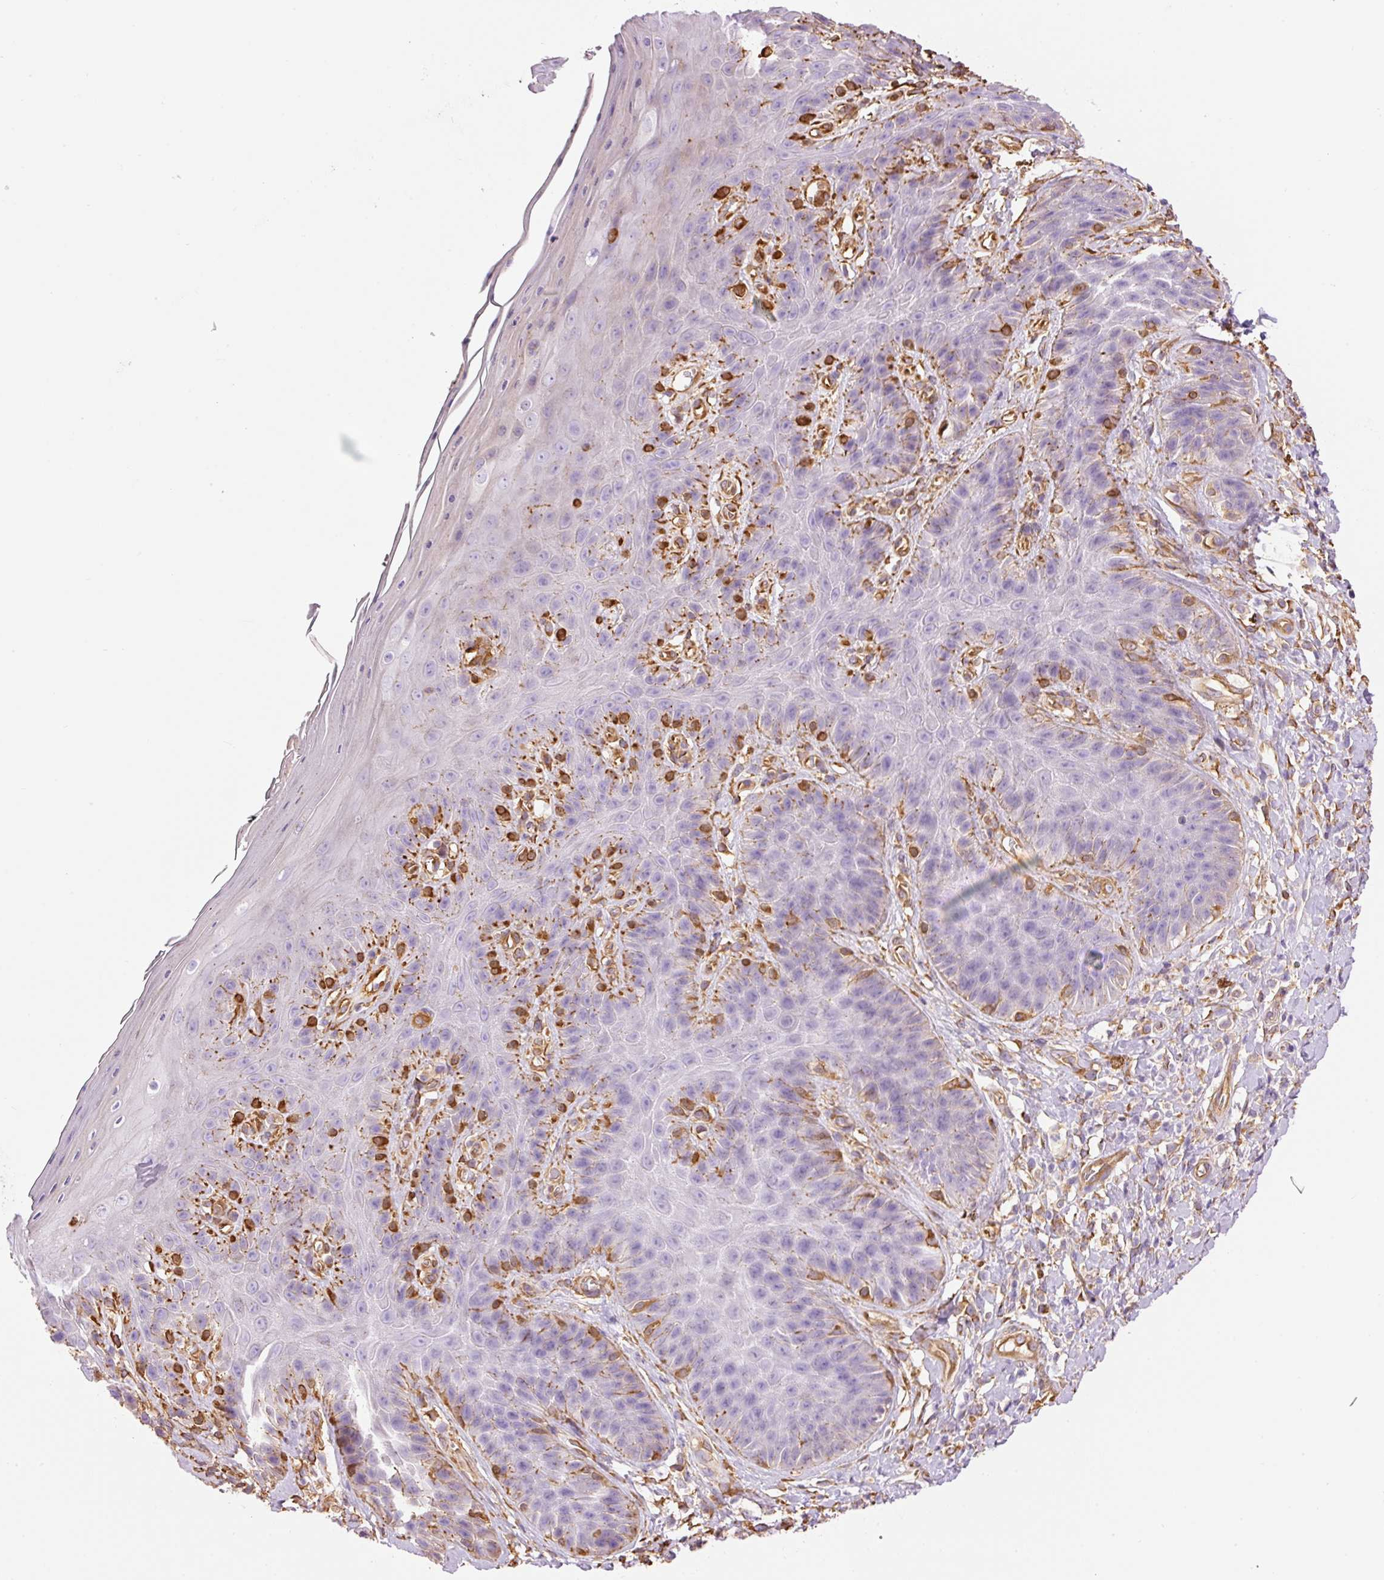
{"staining": {"intensity": "negative", "quantity": "none", "location": "none"}, "tissue": "skin", "cell_type": "Epidermal cells", "image_type": "normal", "snomed": [{"axis": "morphology", "description": "Normal tissue, NOS"}, {"axis": "topography", "description": "Anal"}, {"axis": "topography", "description": "Peripheral nerve tissue"}], "caption": "A micrograph of skin stained for a protein reveals no brown staining in epidermal cells. The staining was performed using DAB (3,3'-diaminobenzidine) to visualize the protein expression in brown, while the nuclei were stained in blue with hematoxylin (Magnification: 20x).", "gene": "ENSG00000249624", "patient": {"sex": "male", "age": 53}}